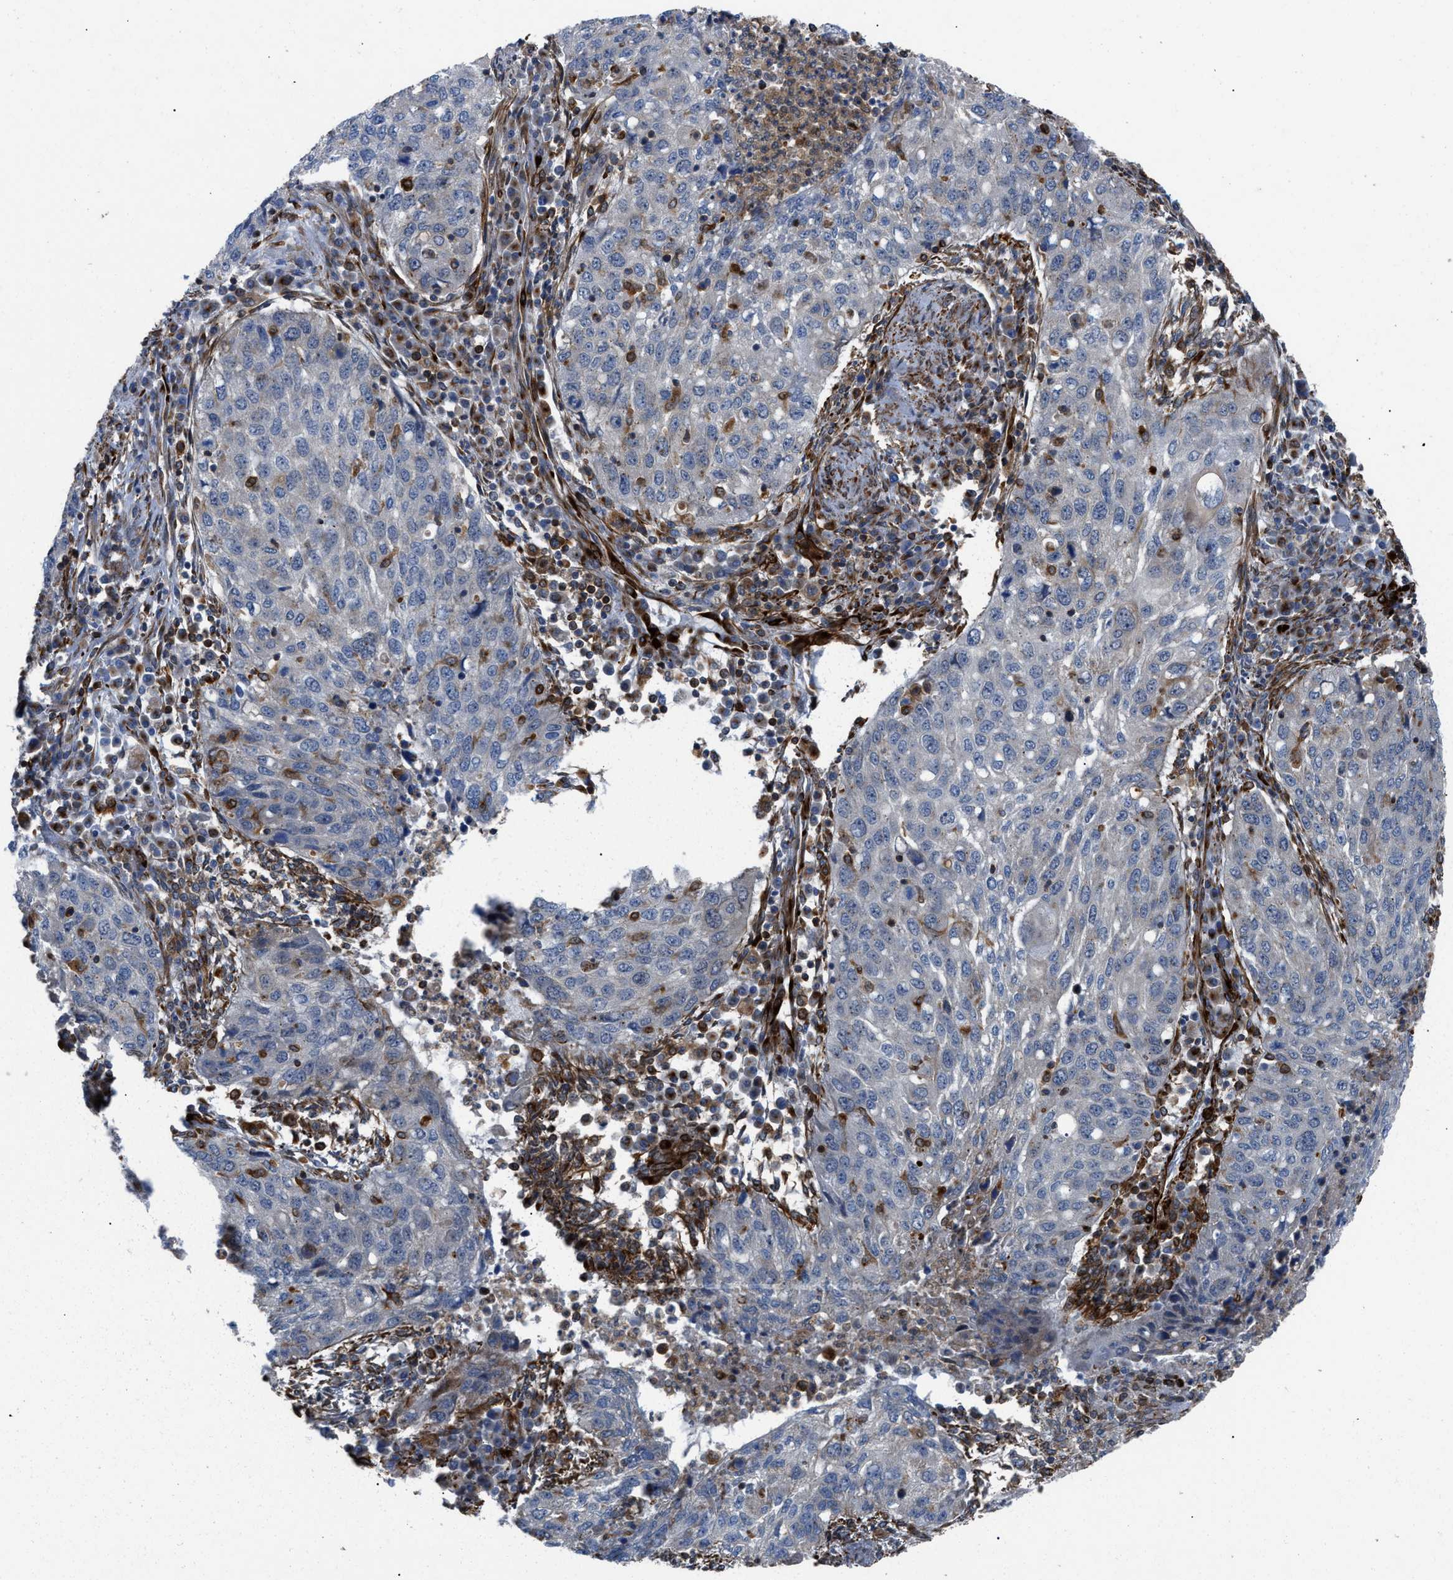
{"staining": {"intensity": "weak", "quantity": "<25%", "location": "cytoplasmic/membranous"}, "tissue": "lung cancer", "cell_type": "Tumor cells", "image_type": "cancer", "snomed": [{"axis": "morphology", "description": "Squamous cell carcinoma, NOS"}, {"axis": "topography", "description": "Lung"}], "caption": "Tumor cells show no significant expression in squamous cell carcinoma (lung). Nuclei are stained in blue.", "gene": "PTPRE", "patient": {"sex": "female", "age": 63}}